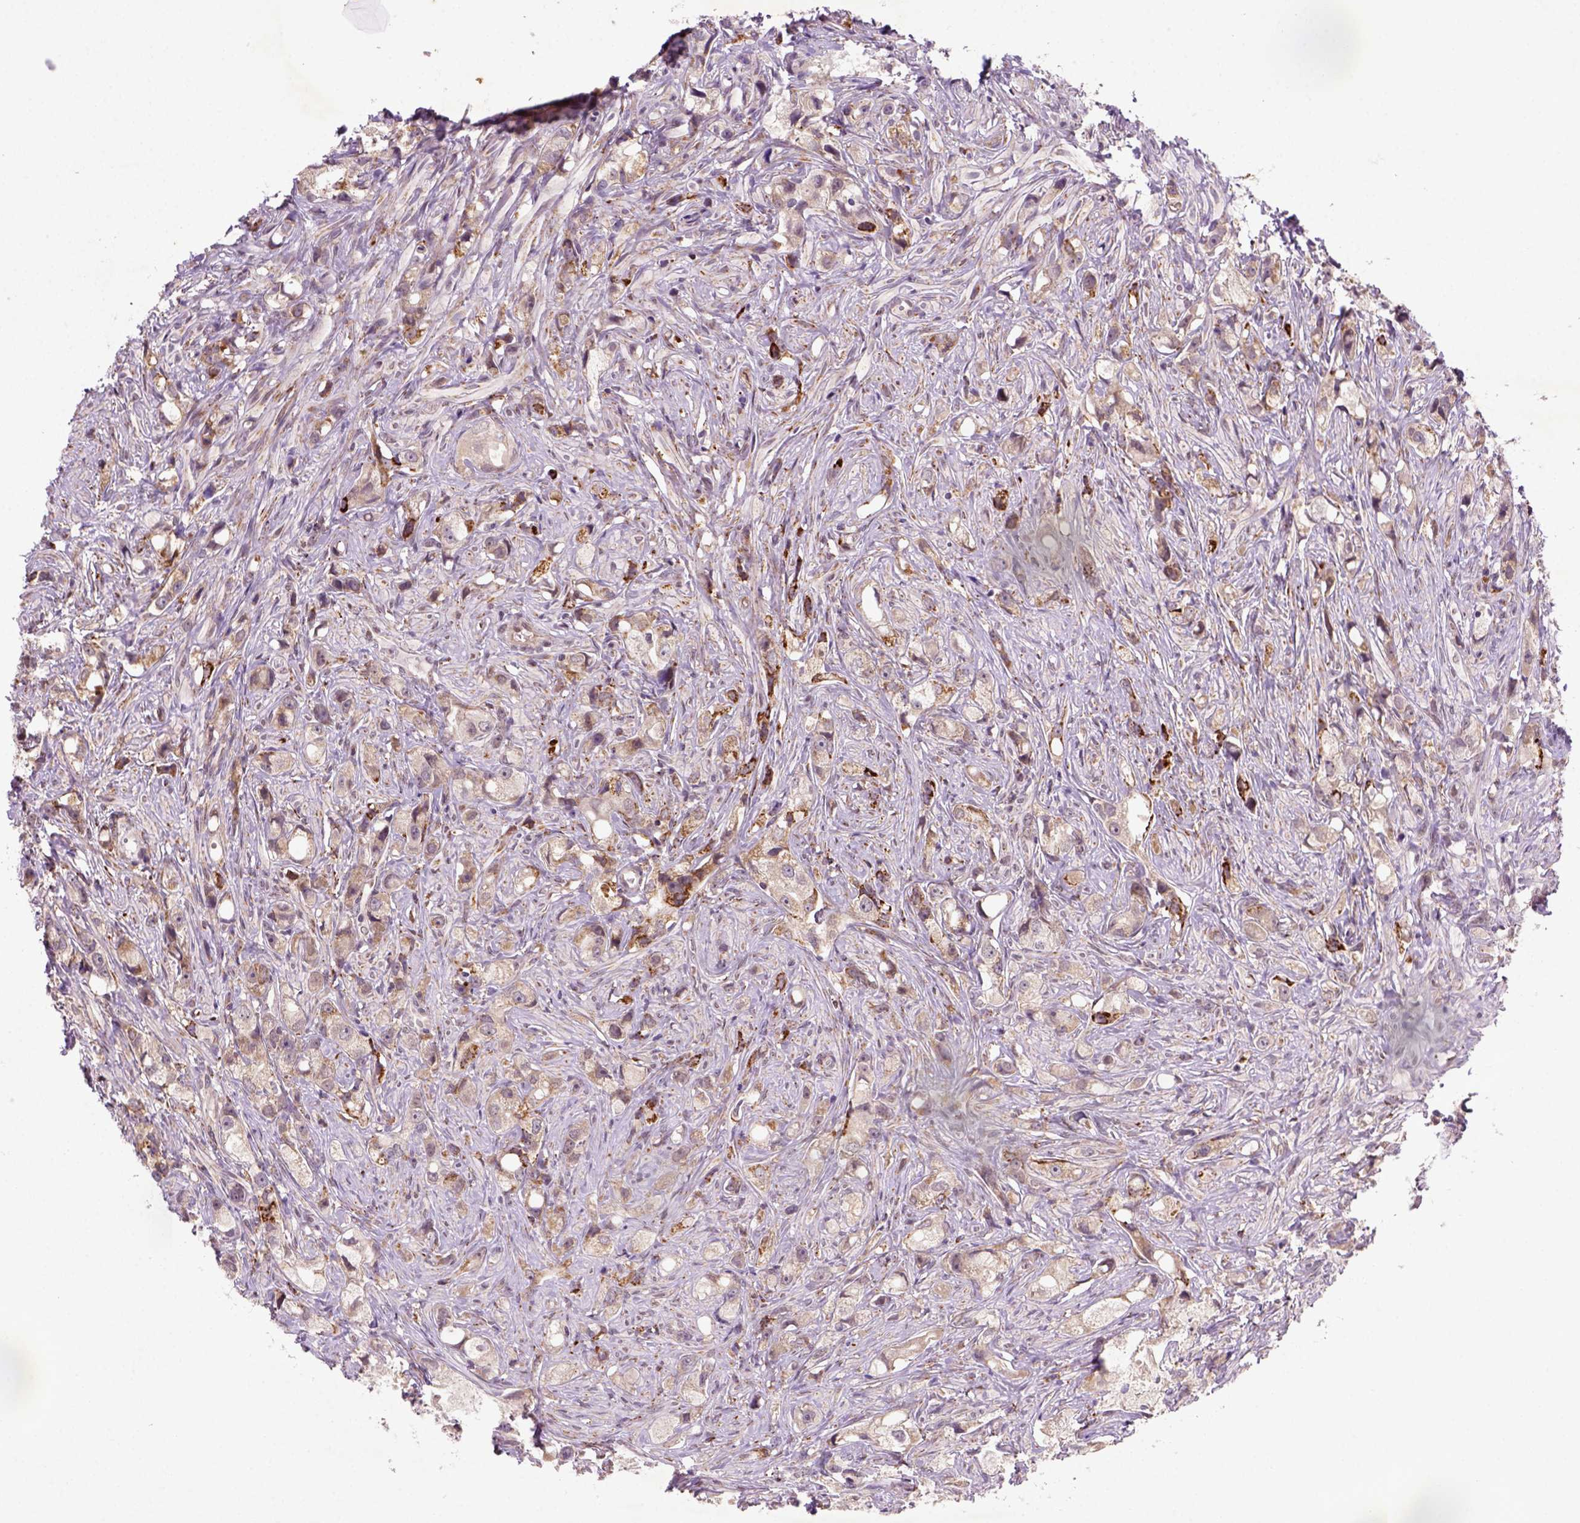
{"staining": {"intensity": "moderate", "quantity": "<25%", "location": "cytoplasmic/membranous"}, "tissue": "prostate cancer", "cell_type": "Tumor cells", "image_type": "cancer", "snomed": [{"axis": "morphology", "description": "Adenocarcinoma, High grade"}, {"axis": "topography", "description": "Prostate"}], "caption": "Prostate high-grade adenocarcinoma tissue shows moderate cytoplasmic/membranous expression in about <25% of tumor cells", "gene": "FZD7", "patient": {"sex": "male", "age": 75}}